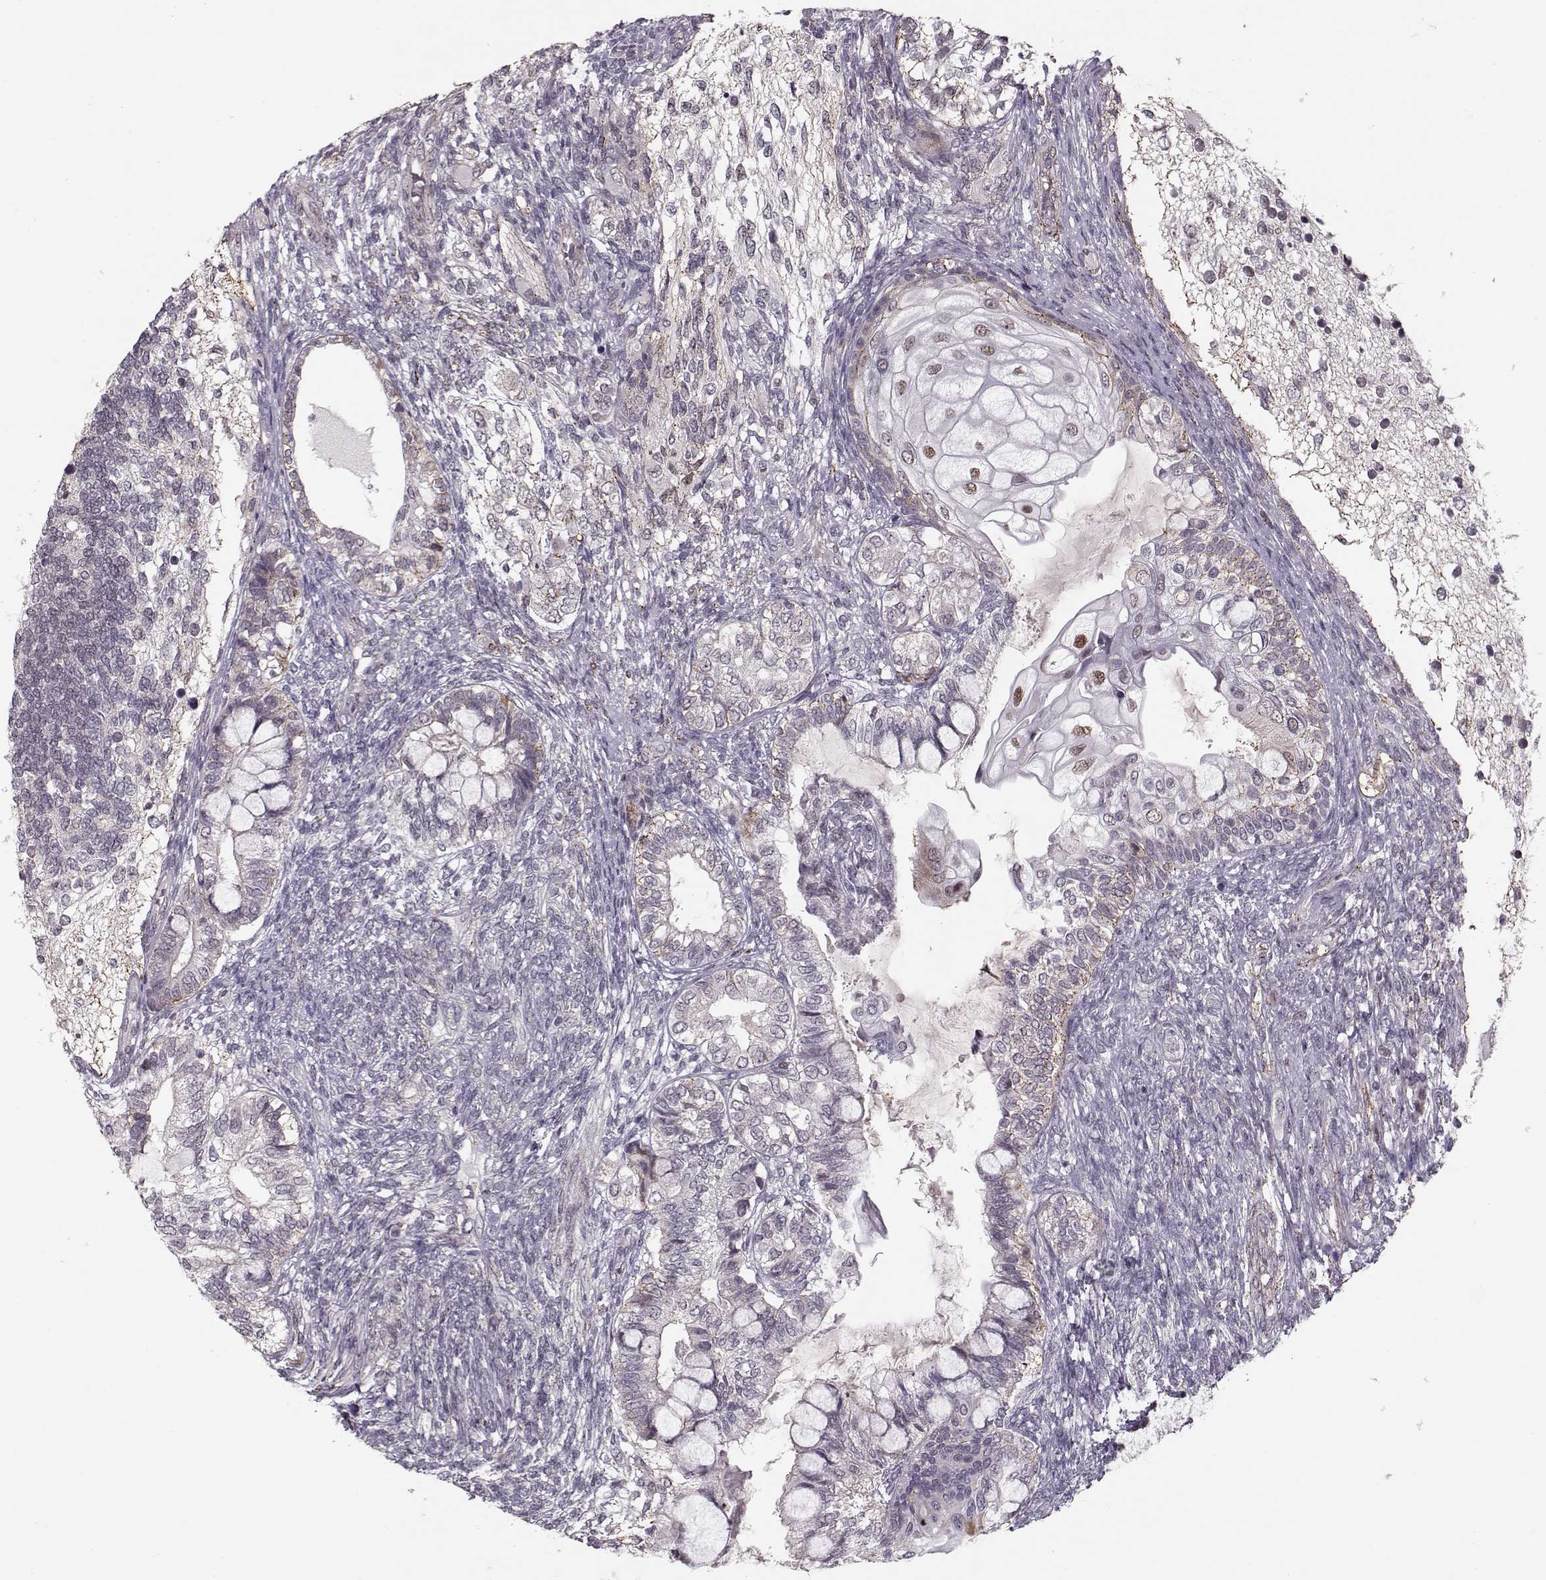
{"staining": {"intensity": "moderate", "quantity": "<25%", "location": "nuclear"}, "tissue": "testis cancer", "cell_type": "Tumor cells", "image_type": "cancer", "snomed": [{"axis": "morphology", "description": "Seminoma, NOS"}, {"axis": "morphology", "description": "Carcinoma, Embryonal, NOS"}, {"axis": "topography", "description": "Testis"}], "caption": "Seminoma (testis) tissue exhibits moderate nuclear positivity in about <25% of tumor cells, visualized by immunohistochemistry. (Brightfield microscopy of DAB IHC at high magnification).", "gene": "DNAI3", "patient": {"sex": "male", "age": 41}}